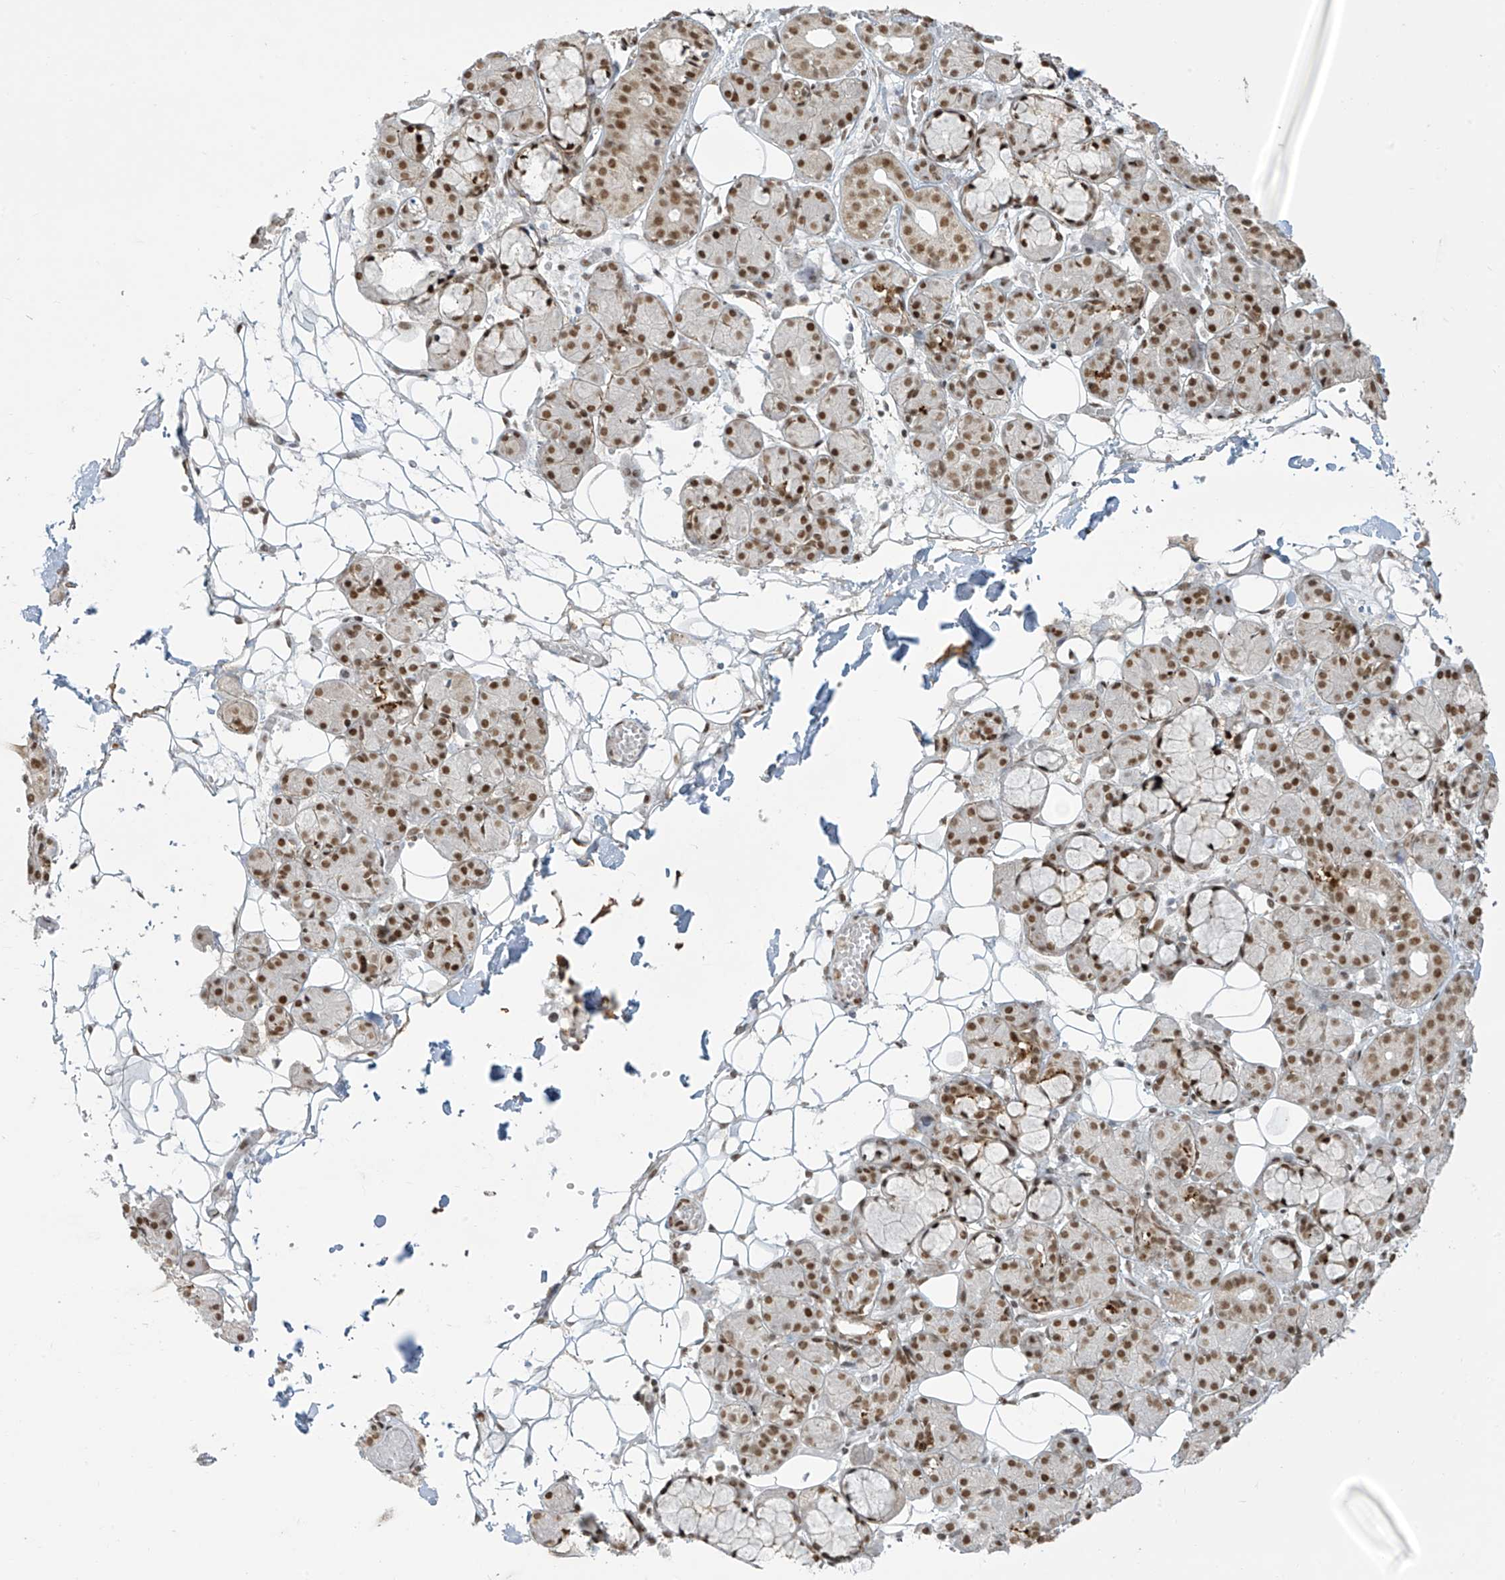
{"staining": {"intensity": "moderate", "quantity": ">75%", "location": "cytoplasmic/membranous,nuclear"}, "tissue": "salivary gland", "cell_type": "Glandular cells", "image_type": "normal", "snomed": [{"axis": "morphology", "description": "Normal tissue, NOS"}, {"axis": "topography", "description": "Salivary gland"}], "caption": "Moderate cytoplasmic/membranous,nuclear staining for a protein is identified in approximately >75% of glandular cells of benign salivary gland using IHC.", "gene": "MS4A6A", "patient": {"sex": "male", "age": 63}}